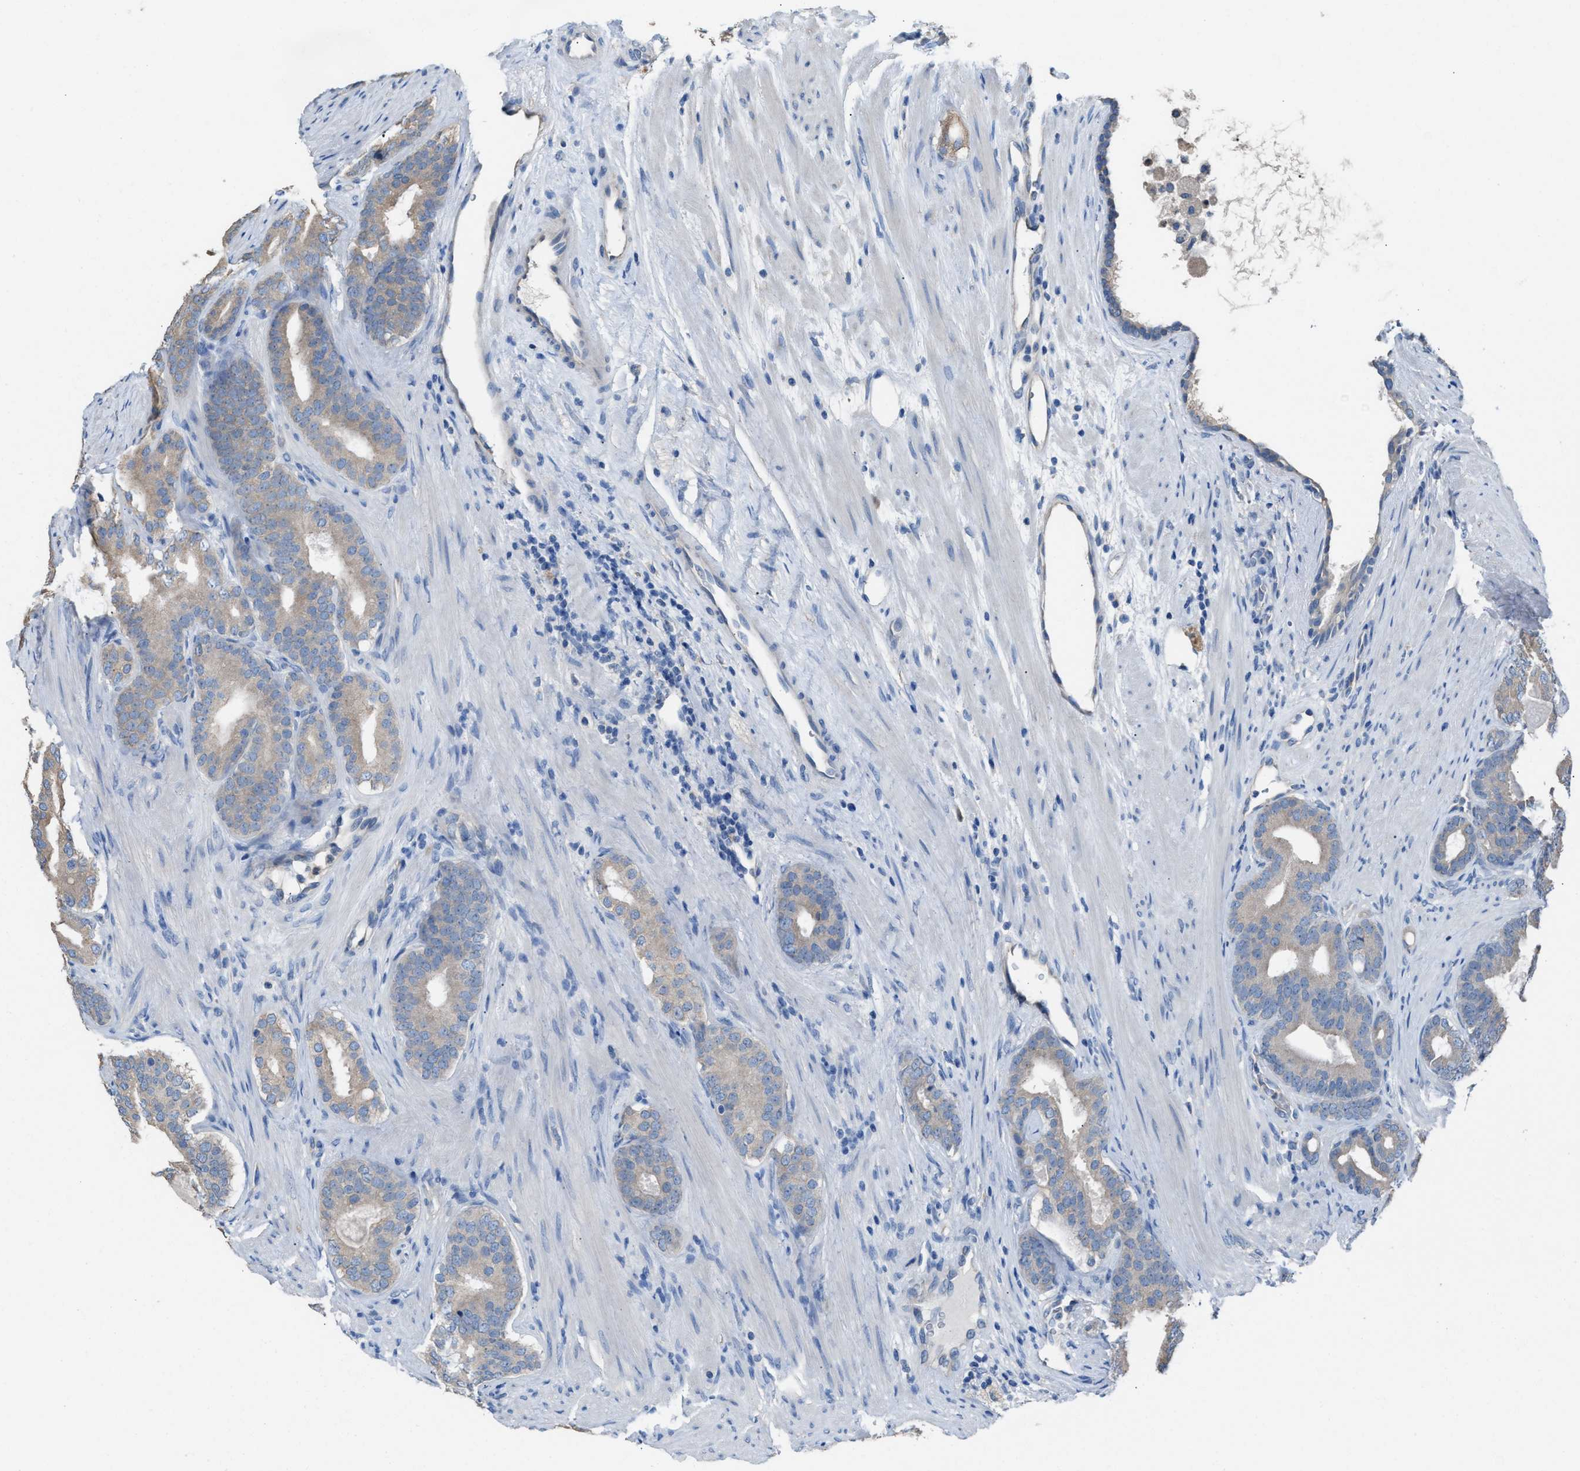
{"staining": {"intensity": "weak", "quantity": "25%-75%", "location": "cytoplasmic/membranous"}, "tissue": "prostate cancer", "cell_type": "Tumor cells", "image_type": "cancer", "snomed": [{"axis": "morphology", "description": "Adenocarcinoma, High grade"}, {"axis": "topography", "description": "Prostate"}], "caption": "Adenocarcinoma (high-grade) (prostate) stained with DAB (3,3'-diaminobenzidine) IHC exhibits low levels of weak cytoplasmic/membranous staining in approximately 25%-75% of tumor cells.", "gene": "NQO2", "patient": {"sex": "male", "age": 60}}